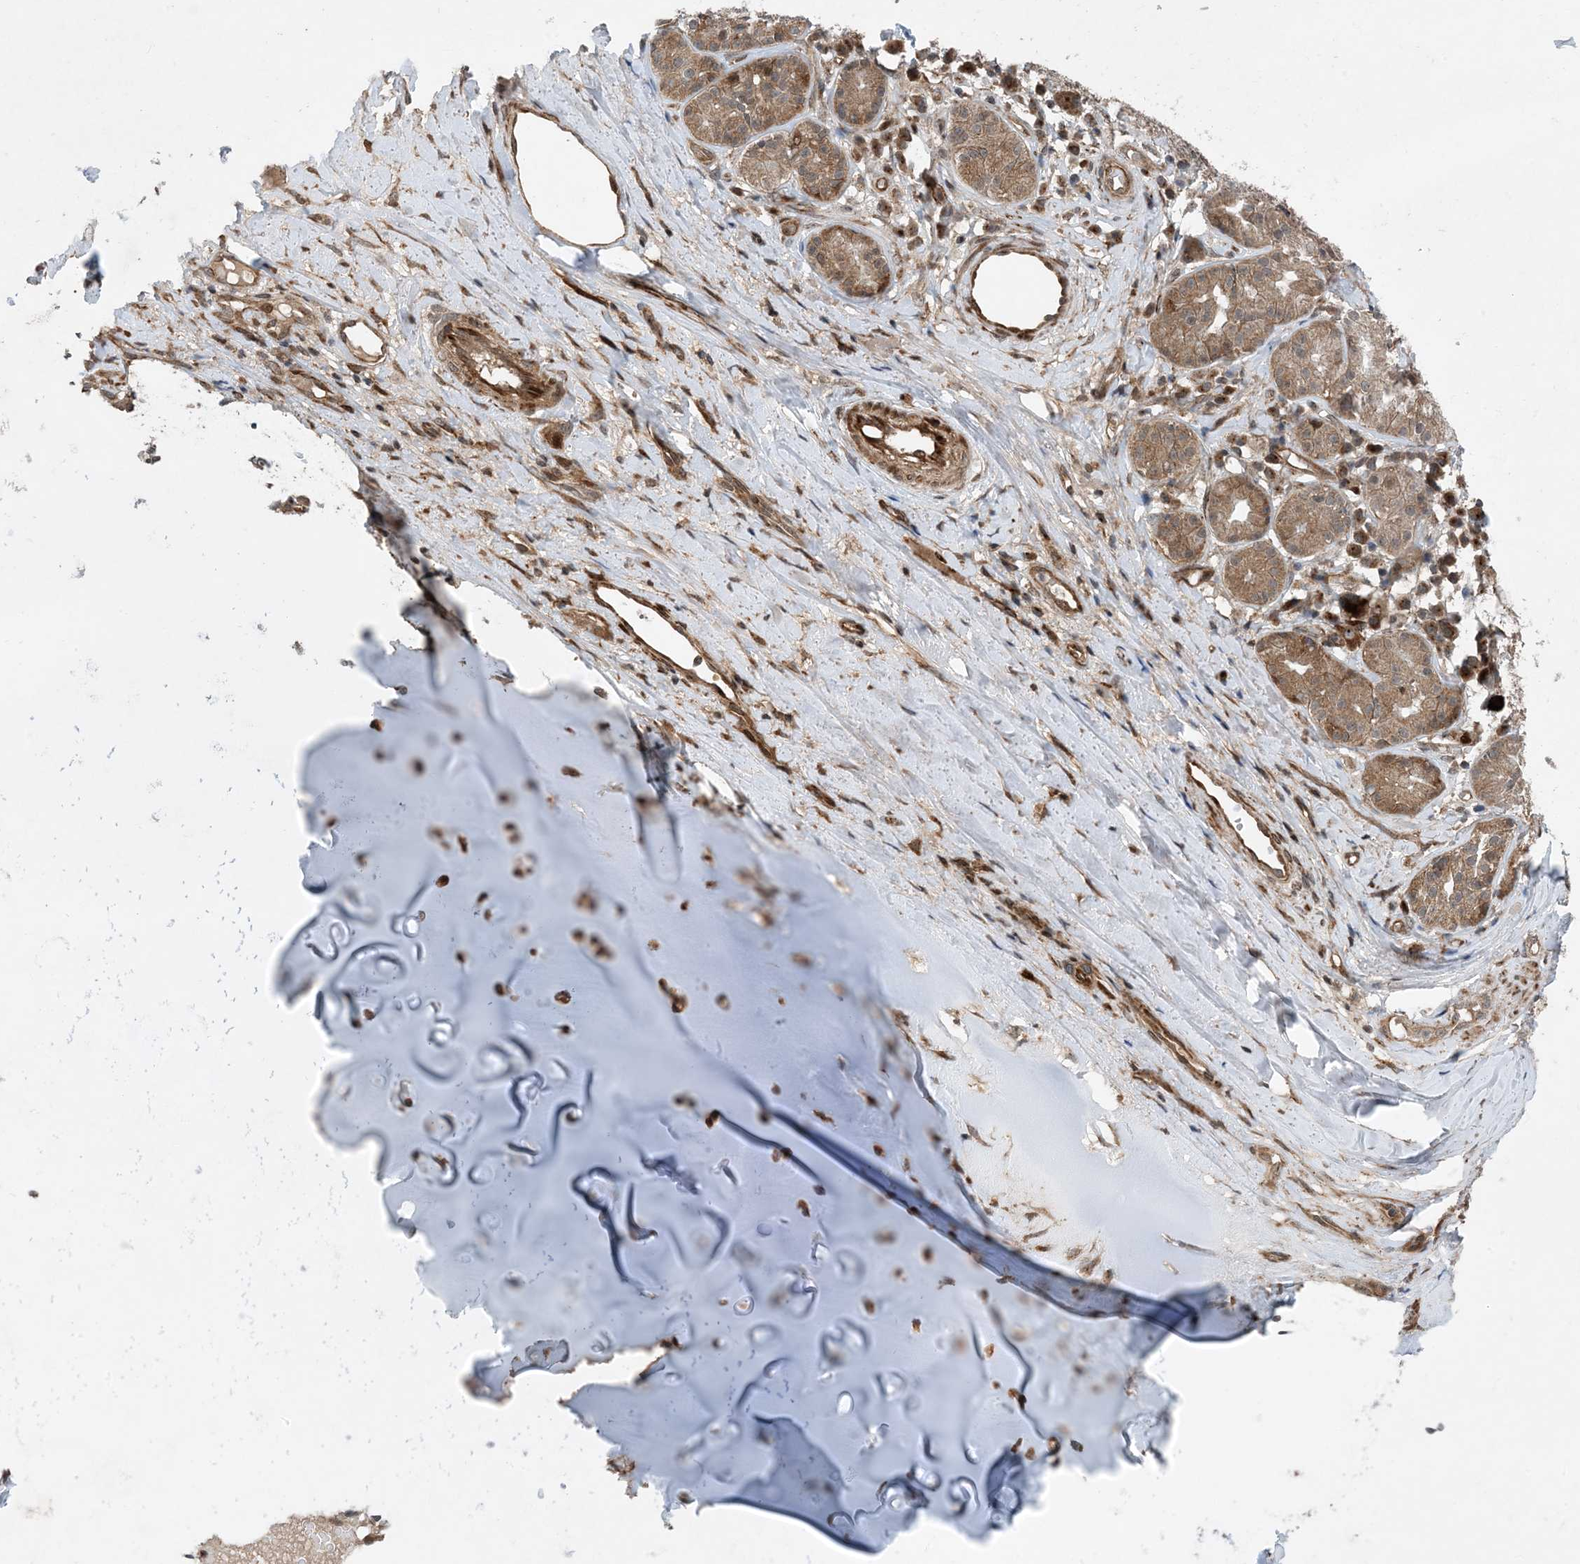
{"staining": {"intensity": "moderate", "quantity": "25%-75%", "location": "cytoplasmic/membranous"}, "tissue": "adipose tissue", "cell_type": "Adipocytes", "image_type": "normal", "snomed": [{"axis": "morphology", "description": "Normal tissue, NOS"}, {"axis": "morphology", "description": "Basal cell carcinoma"}, {"axis": "topography", "description": "Cartilage tissue"}, {"axis": "topography", "description": "Nasopharynx"}, {"axis": "topography", "description": "Oral tissue"}], "caption": "Protein staining of benign adipose tissue shows moderate cytoplasmic/membranous expression in approximately 25%-75% of adipocytes.", "gene": "HEMK1", "patient": {"sex": "female", "age": 77}}